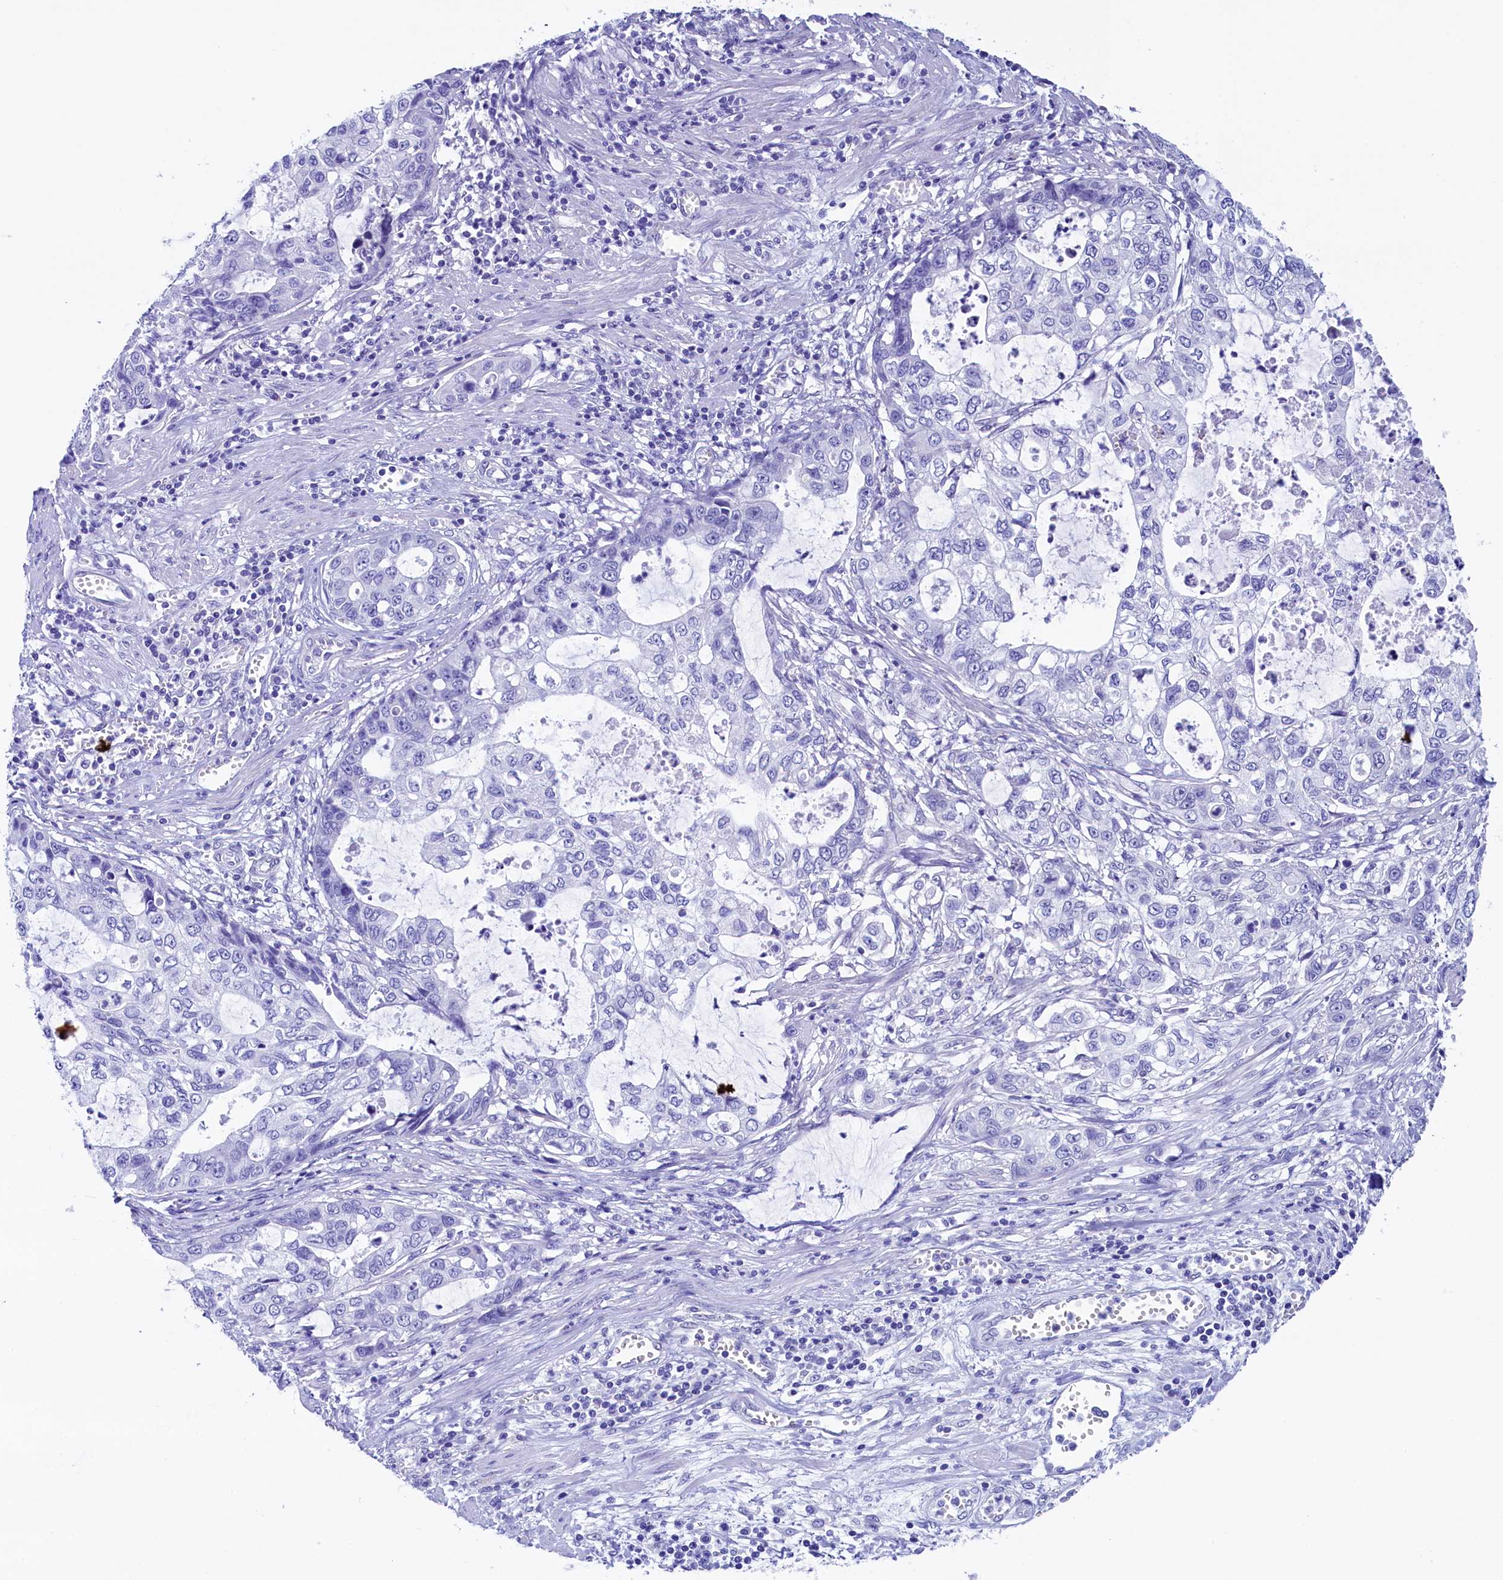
{"staining": {"intensity": "negative", "quantity": "none", "location": "none"}, "tissue": "stomach cancer", "cell_type": "Tumor cells", "image_type": "cancer", "snomed": [{"axis": "morphology", "description": "Adenocarcinoma, NOS"}, {"axis": "topography", "description": "Stomach, upper"}], "caption": "Immunohistochemical staining of human adenocarcinoma (stomach) exhibits no significant staining in tumor cells.", "gene": "FLYWCH2", "patient": {"sex": "female", "age": 52}}